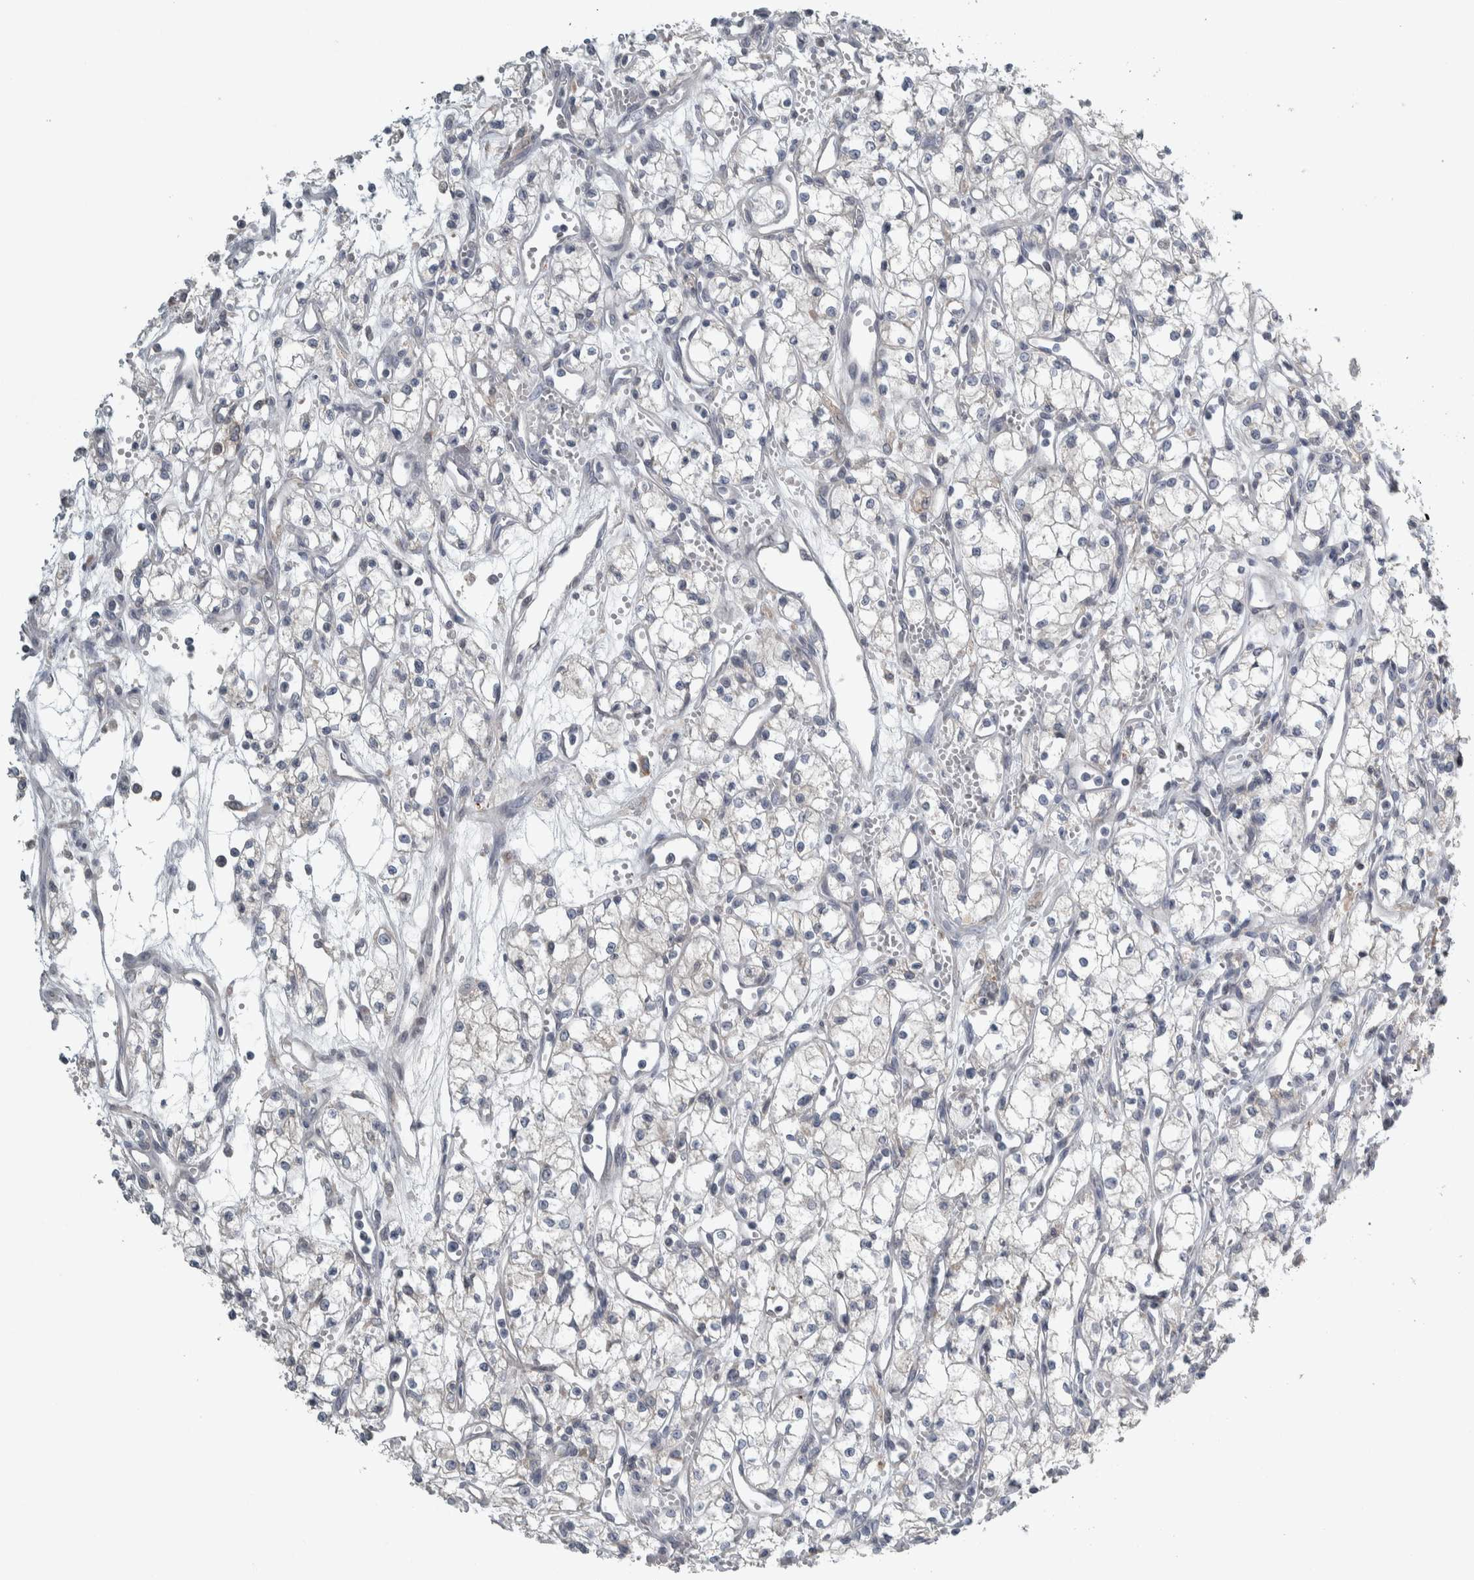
{"staining": {"intensity": "negative", "quantity": "none", "location": "none"}, "tissue": "renal cancer", "cell_type": "Tumor cells", "image_type": "cancer", "snomed": [{"axis": "morphology", "description": "Adenocarcinoma, NOS"}, {"axis": "topography", "description": "Kidney"}], "caption": "The micrograph exhibits no significant staining in tumor cells of renal adenocarcinoma.", "gene": "SIGMAR1", "patient": {"sex": "male", "age": 59}}